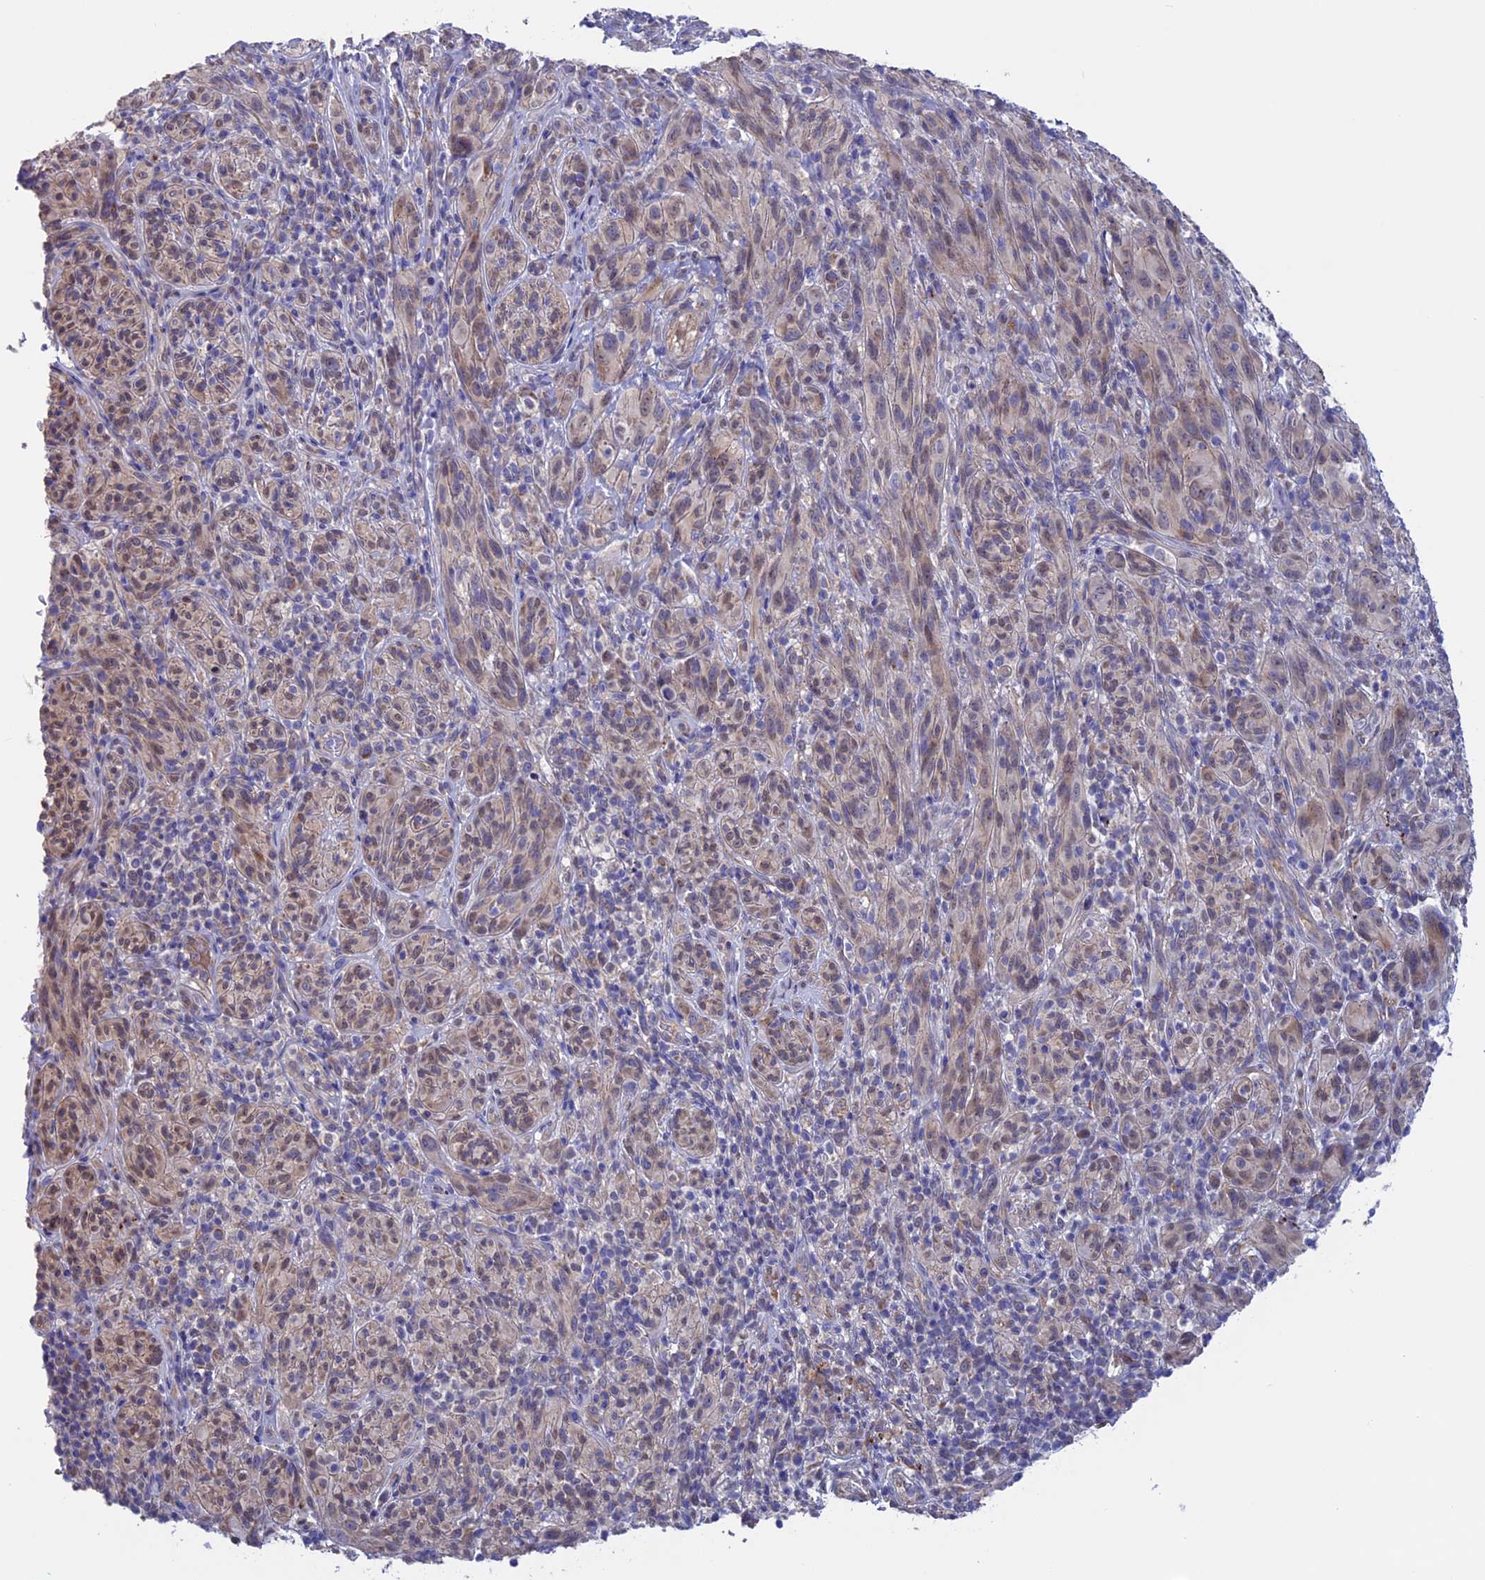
{"staining": {"intensity": "negative", "quantity": "none", "location": "none"}, "tissue": "melanoma", "cell_type": "Tumor cells", "image_type": "cancer", "snomed": [{"axis": "morphology", "description": "Malignant melanoma, NOS"}, {"axis": "topography", "description": "Skin of head"}], "caption": "An immunohistochemistry (IHC) image of malignant melanoma is shown. There is no staining in tumor cells of malignant melanoma.", "gene": "ETFDH", "patient": {"sex": "male", "age": 96}}